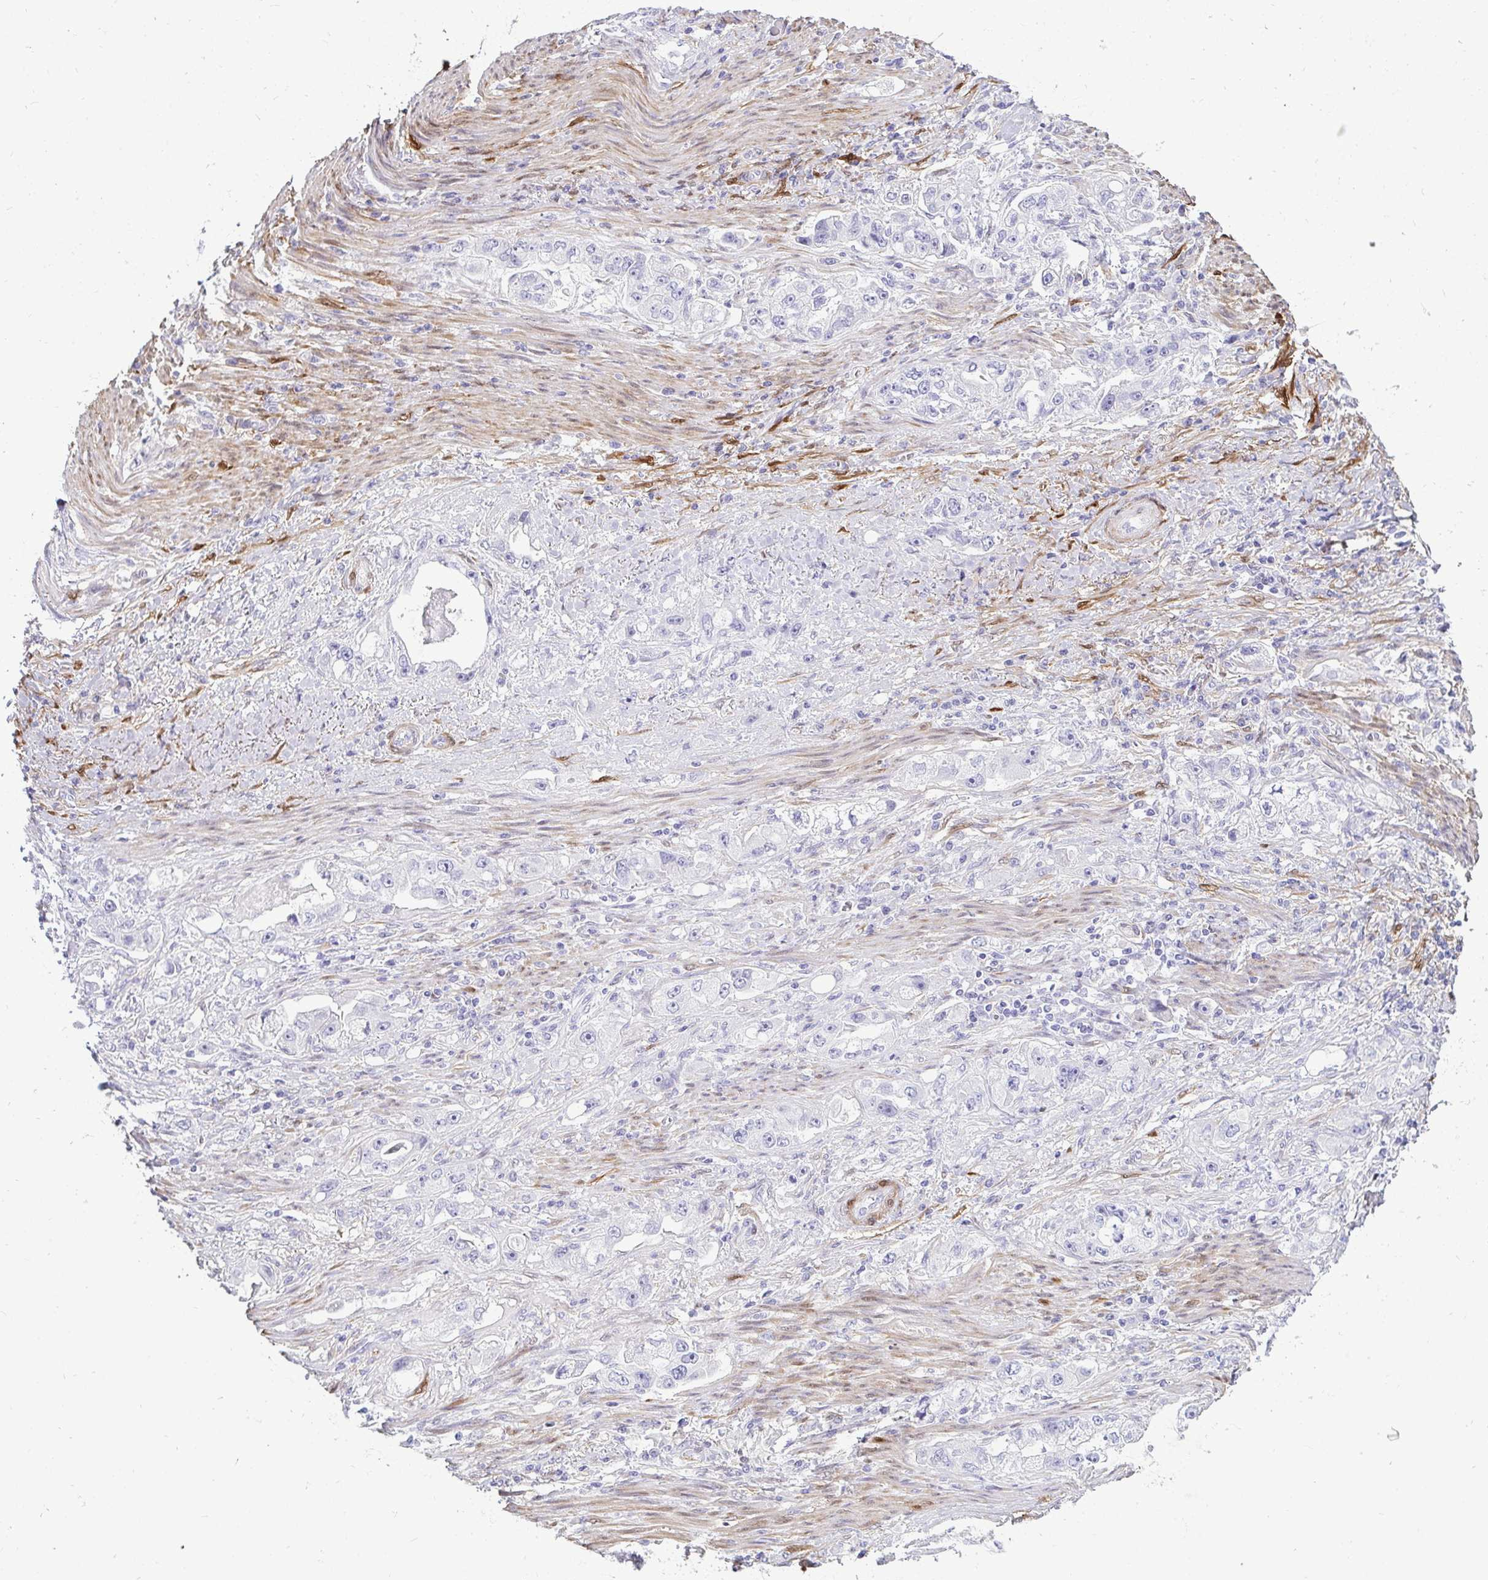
{"staining": {"intensity": "negative", "quantity": "none", "location": "none"}, "tissue": "stomach cancer", "cell_type": "Tumor cells", "image_type": "cancer", "snomed": [{"axis": "morphology", "description": "Adenocarcinoma, NOS"}, {"axis": "topography", "description": "Stomach, lower"}], "caption": "Image shows no significant protein expression in tumor cells of stomach adenocarcinoma.", "gene": "HSPB6", "patient": {"sex": "female", "age": 93}}